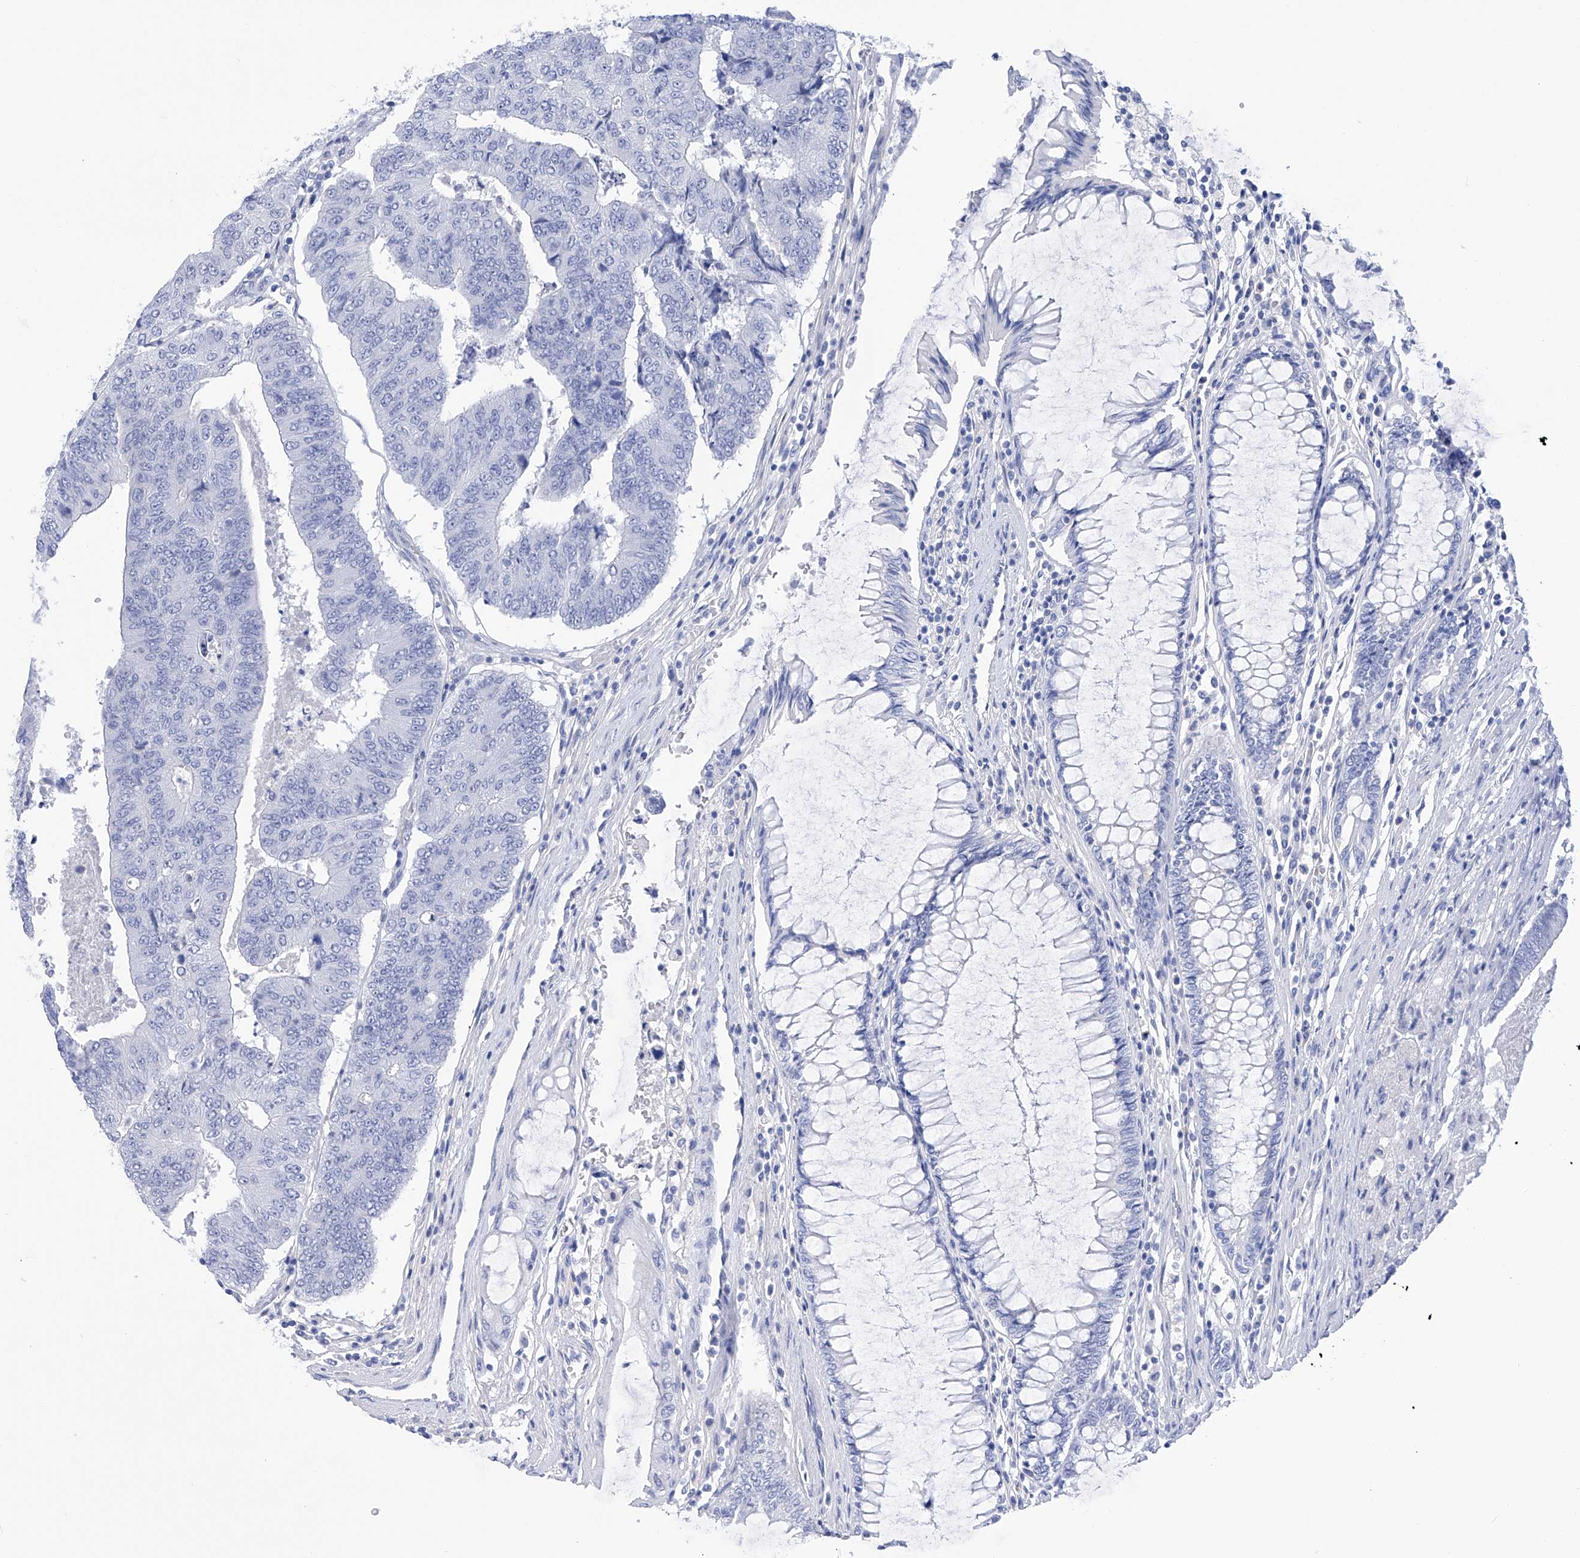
{"staining": {"intensity": "negative", "quantity": "none", "location": "none"}, "tissue": "colorectal cancer", "cell_type": "Tumor cells", "image_type": "cancer", "snomed": [{"axis": "morphology", "description": "Adenocarcinoma, NOS"}, {"axis": "topography", "description": "Colon"}], "caption": "Immunohistochemistry (IHC) micrograph of neoplastic tissue: human colorectal cancer (adenocarcinoma) stained with DAB (3,3'-diaminobenzidine) shows no significant protein expression in tumor cells.", "gene": "FLG", "patient": {"sex": "female", "age": 67}}